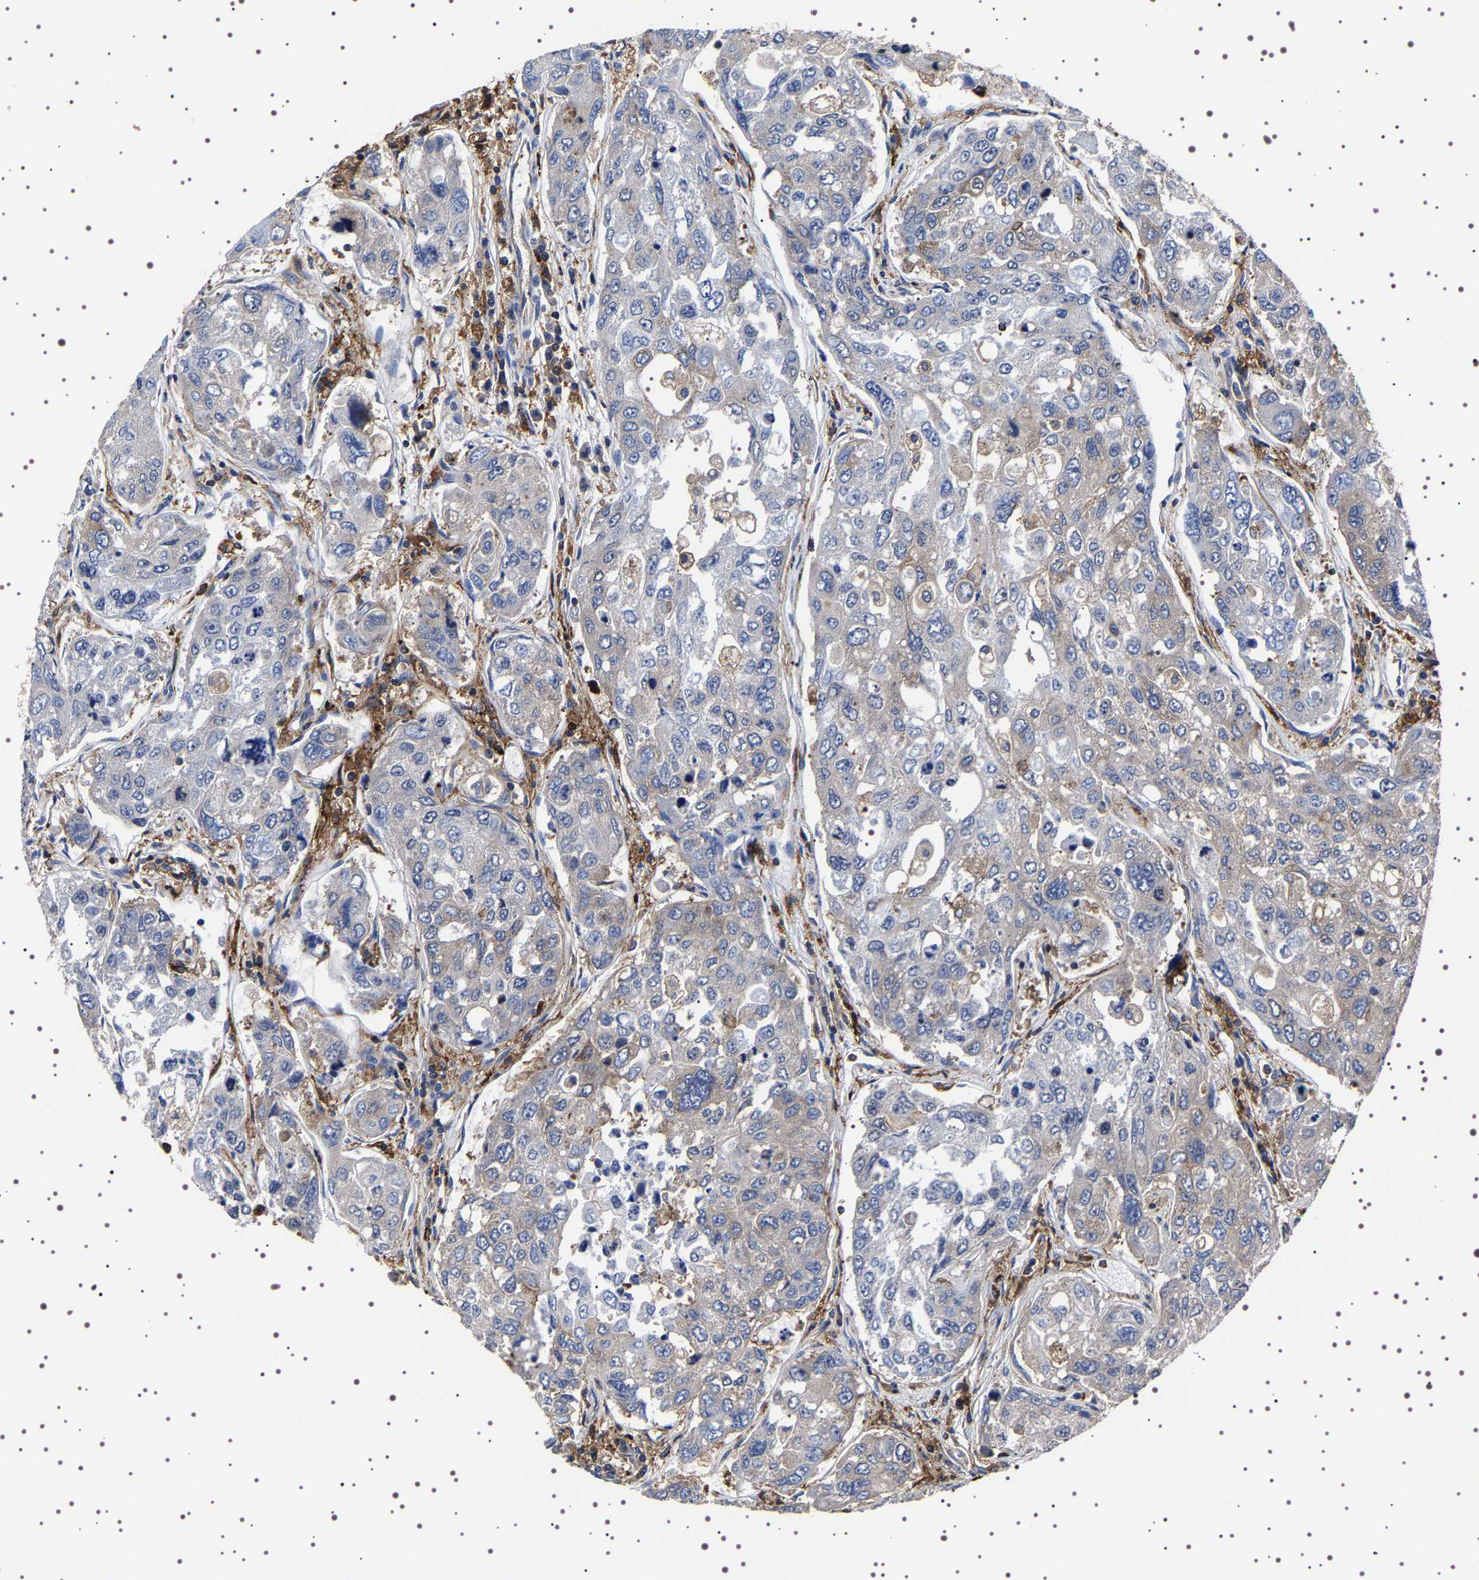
{"staining": {"intensity": "weak", "quantity": "<25%", "location": "cytoplasmic/membranous"}, "tissue": "urothelial cancer", "cell_type": "Tumor cells", "image_type": "cancer", "snomed": [{"axis": "morphology", "description": "Urothelial carcinoma, High grade"}, {"axis": "topography", "description": "Lymph node"}, {"axis": "topography", "description": "Urinary bladder"}], "caption": "There is no significant expression in tumor cells of high-grade urothelial carcinoma. (Brightfield microscopy of DAB immunohistochemistry at high magnification).", "gene": "DARS1", "patient": {"sex": "male", "age": 51}}